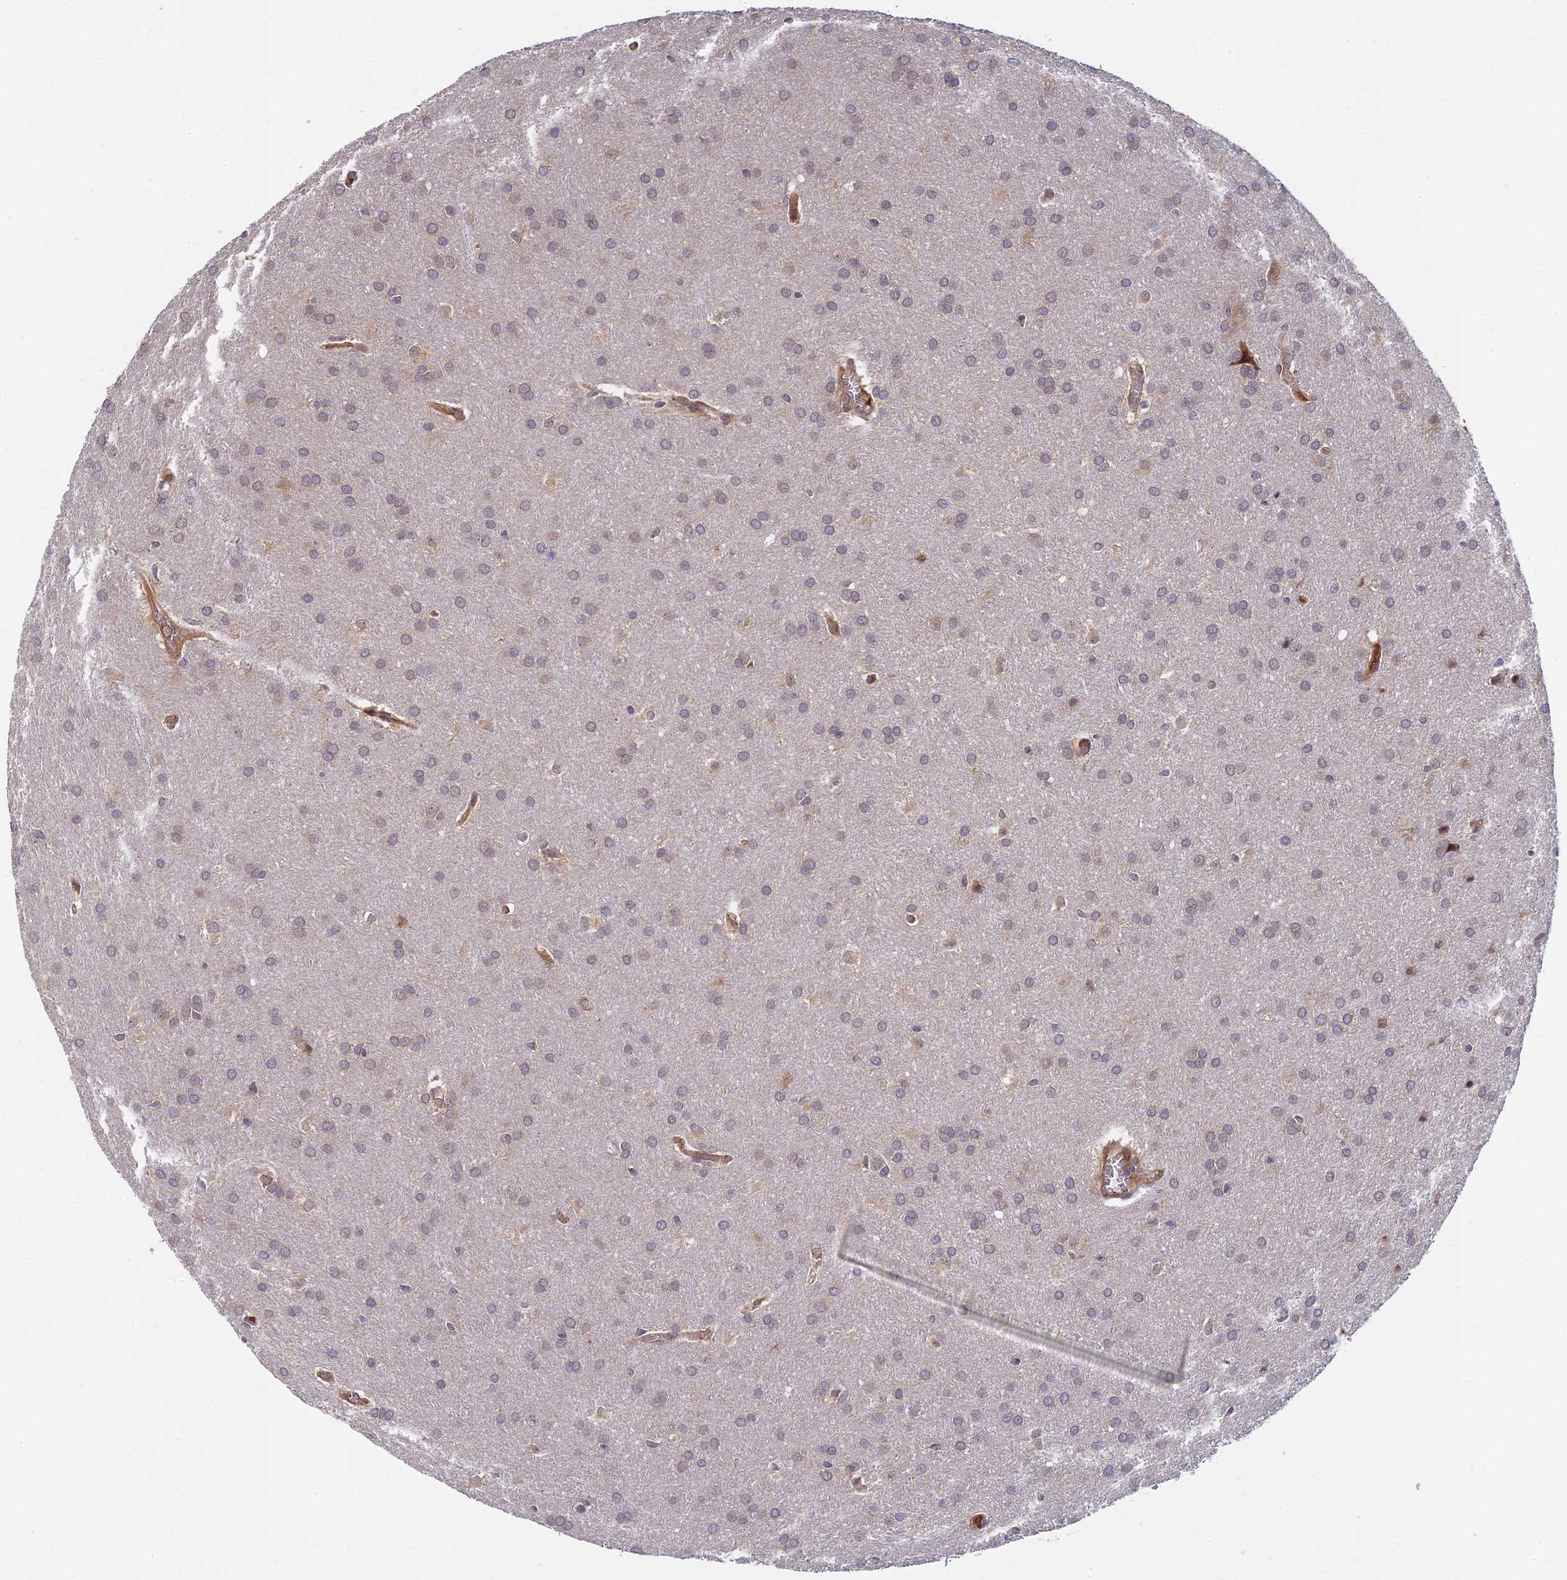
{"staining": {"intensity": "weak", "quantity": "<25%", "location": "cytoplasmic/membranous"}, "tissue": "glioma", "cell_type": "Tumor cells", "image_type": "cancer", "snomed": [{"axis": "morphology", "description": "Glioma, malignant, Low grade"}, {"axis": "topography", "description": "Brain"}], "caption": "High magnification brightfield microscopy of malignant glioma (low-grade) stained with DAB (3,3'-diaminobenzidine) (brown) and counterstained with hematoxylin (blue): tumor cells show no significant expression.", "gene": "PIKFYVE", "patient": {"sex": "female", "age": 32}}